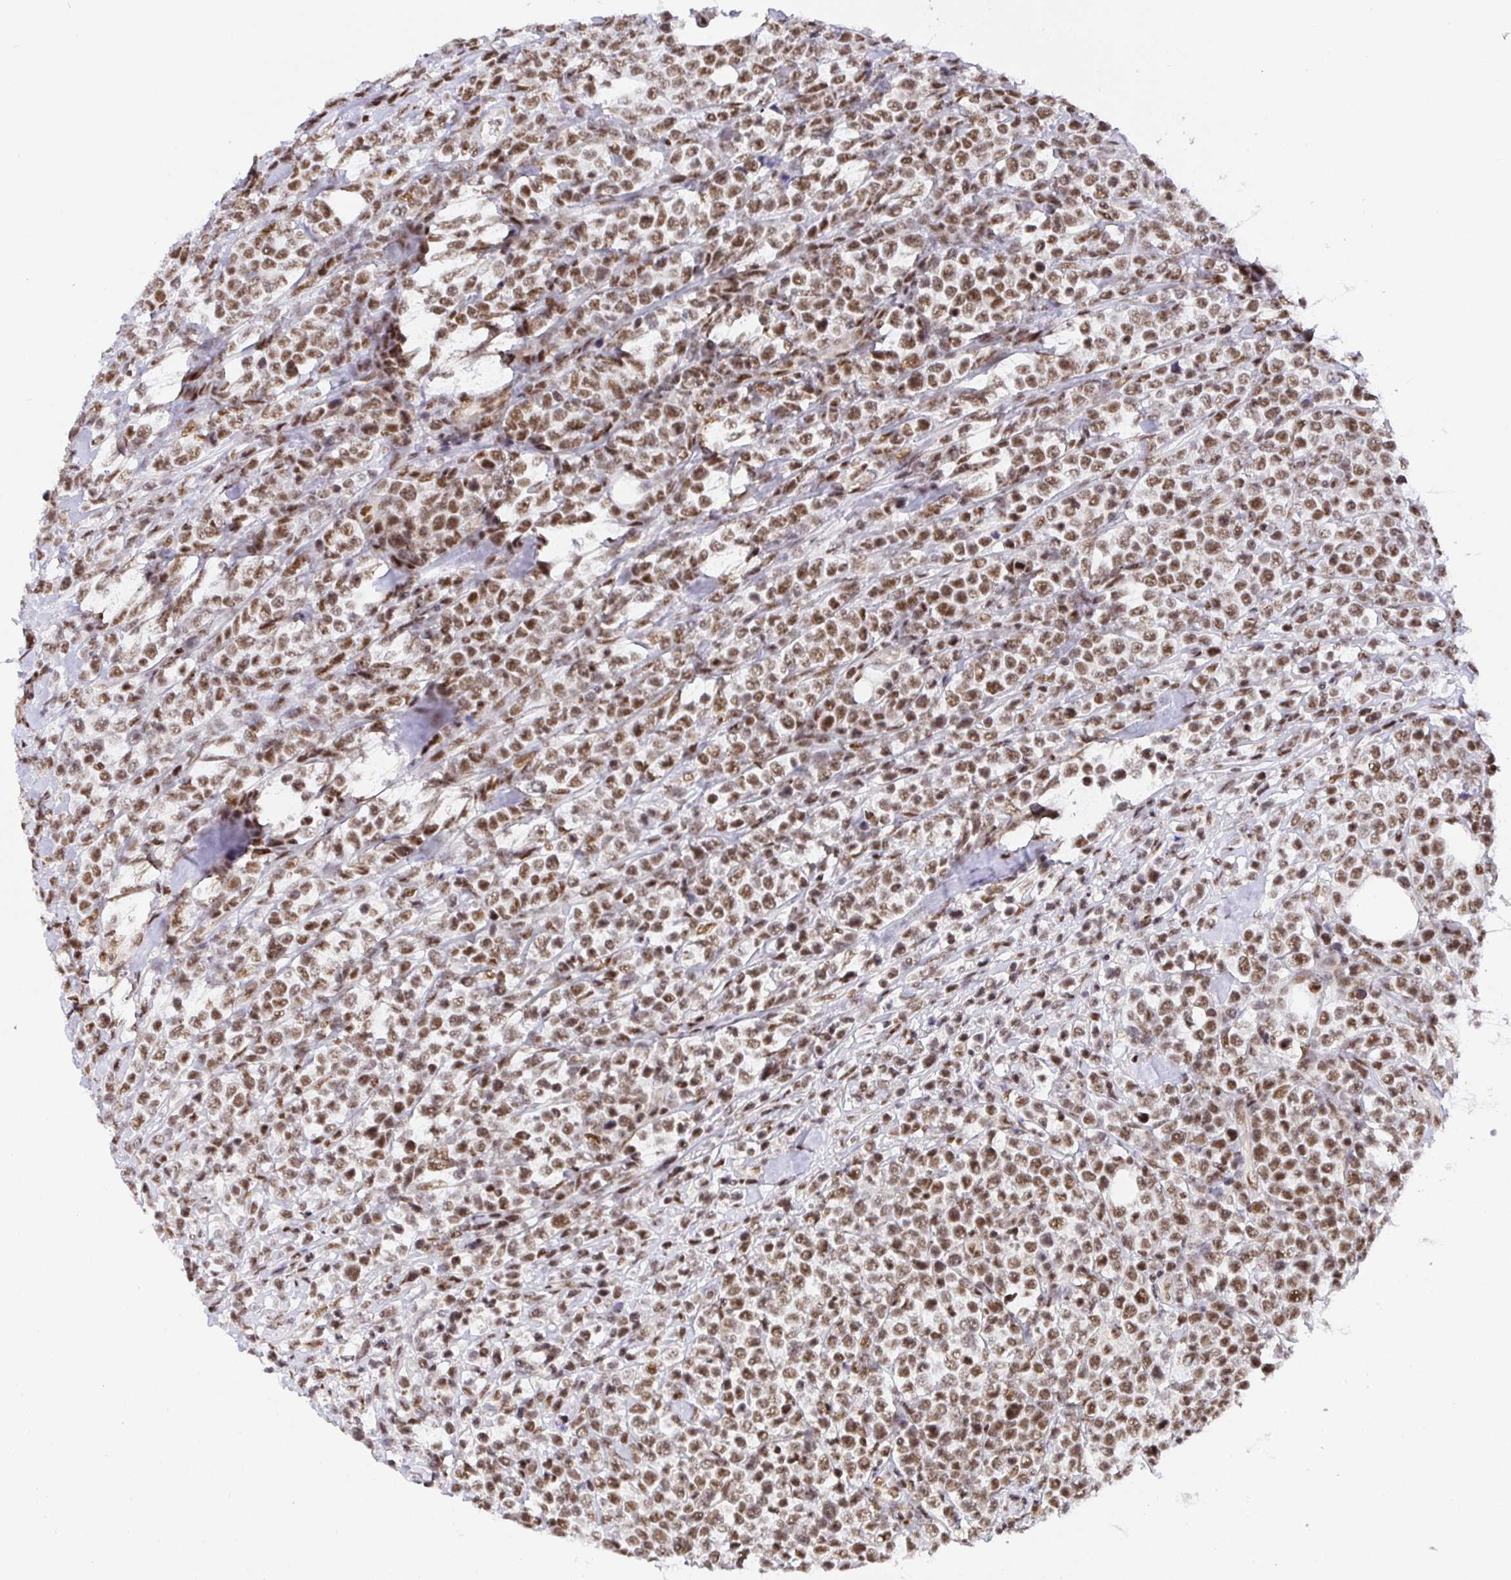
{"staining": {"intensity": "moderate", "quantity": ">75%", "location": "nuclear"}, "tissue": "lymphoma", "cell_type": "Tumor cells", "image_type": "cancer", "snomed": [{"axis": "morphology", "description": "Malignant lymphoma, non-Hodgkin's type, High grade"}, {"axis": "topography", "description": "Soft tissue"}], "caption": "Immunohistochemistry (IHC) photomicrograph of human malignant lymphoma, non-Hodgkin's type (high-grade) stained for a protein (brown), which displays medium levels of moderate nuclear positivity in approximately >75% of tumor cells.", "gene": "USF1", "patient": {"sex": "female", "age": 56}}